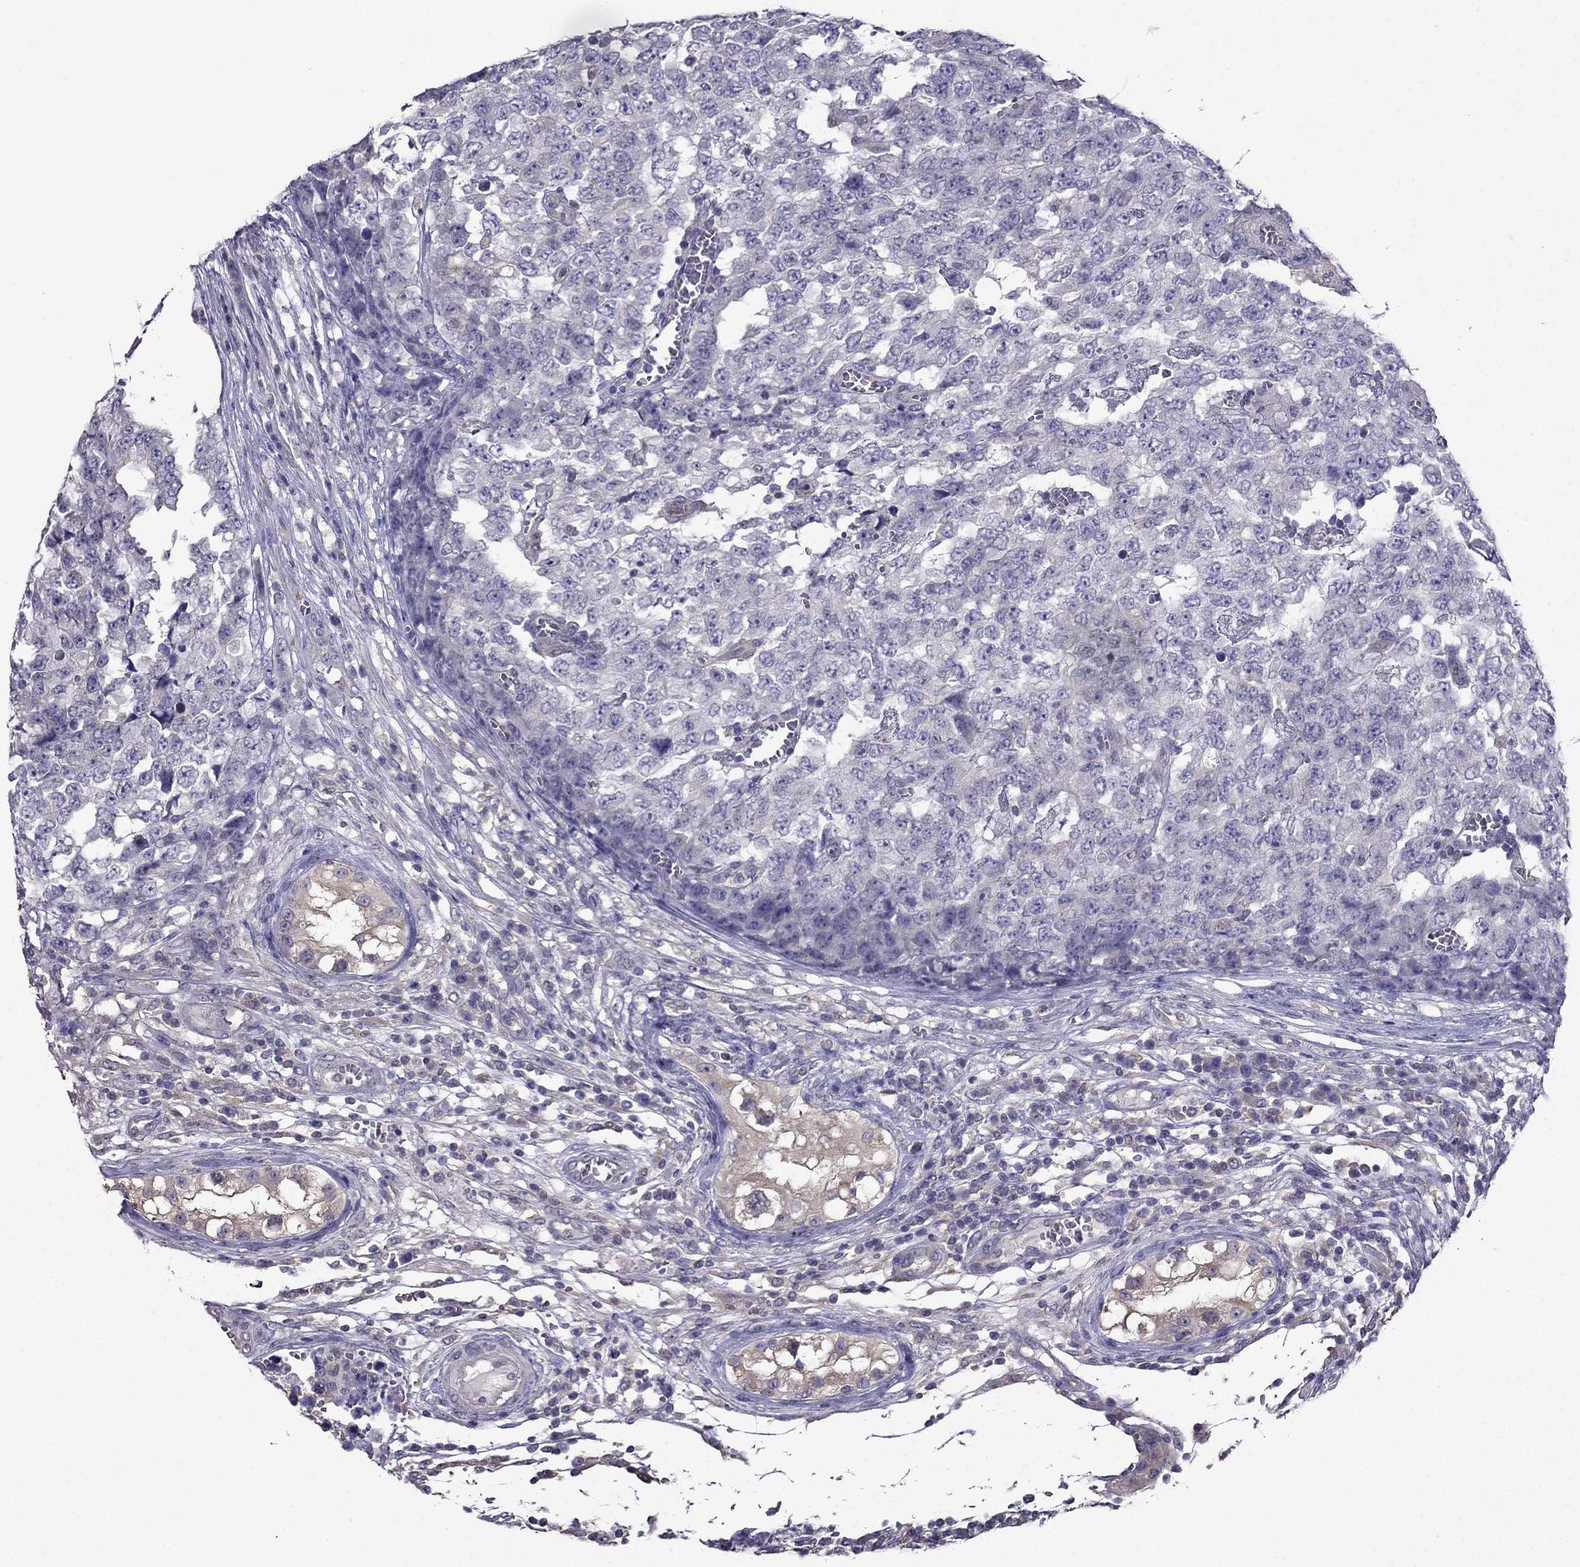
{"staining": {"intensity": "negative", "quantity": "none", "location": "none"}, "tissue": "testis cancer", "cell_type": "Tumor cells", "image_type": "cancer", "snomed": [{"axis": "morphology", "description": "Carcinoma, Embryonal, NOS"}, {"axis": "topography", "description": "Testis"}], "caption": "Immunohistochemistry histopathology image of testis cancer stained for a protein (brown), which shows no positivity in tumor cells. Nuclei are stained in blue.", "gene": "SCNN1D", "patient": {"sex": "male", "age": 23}}